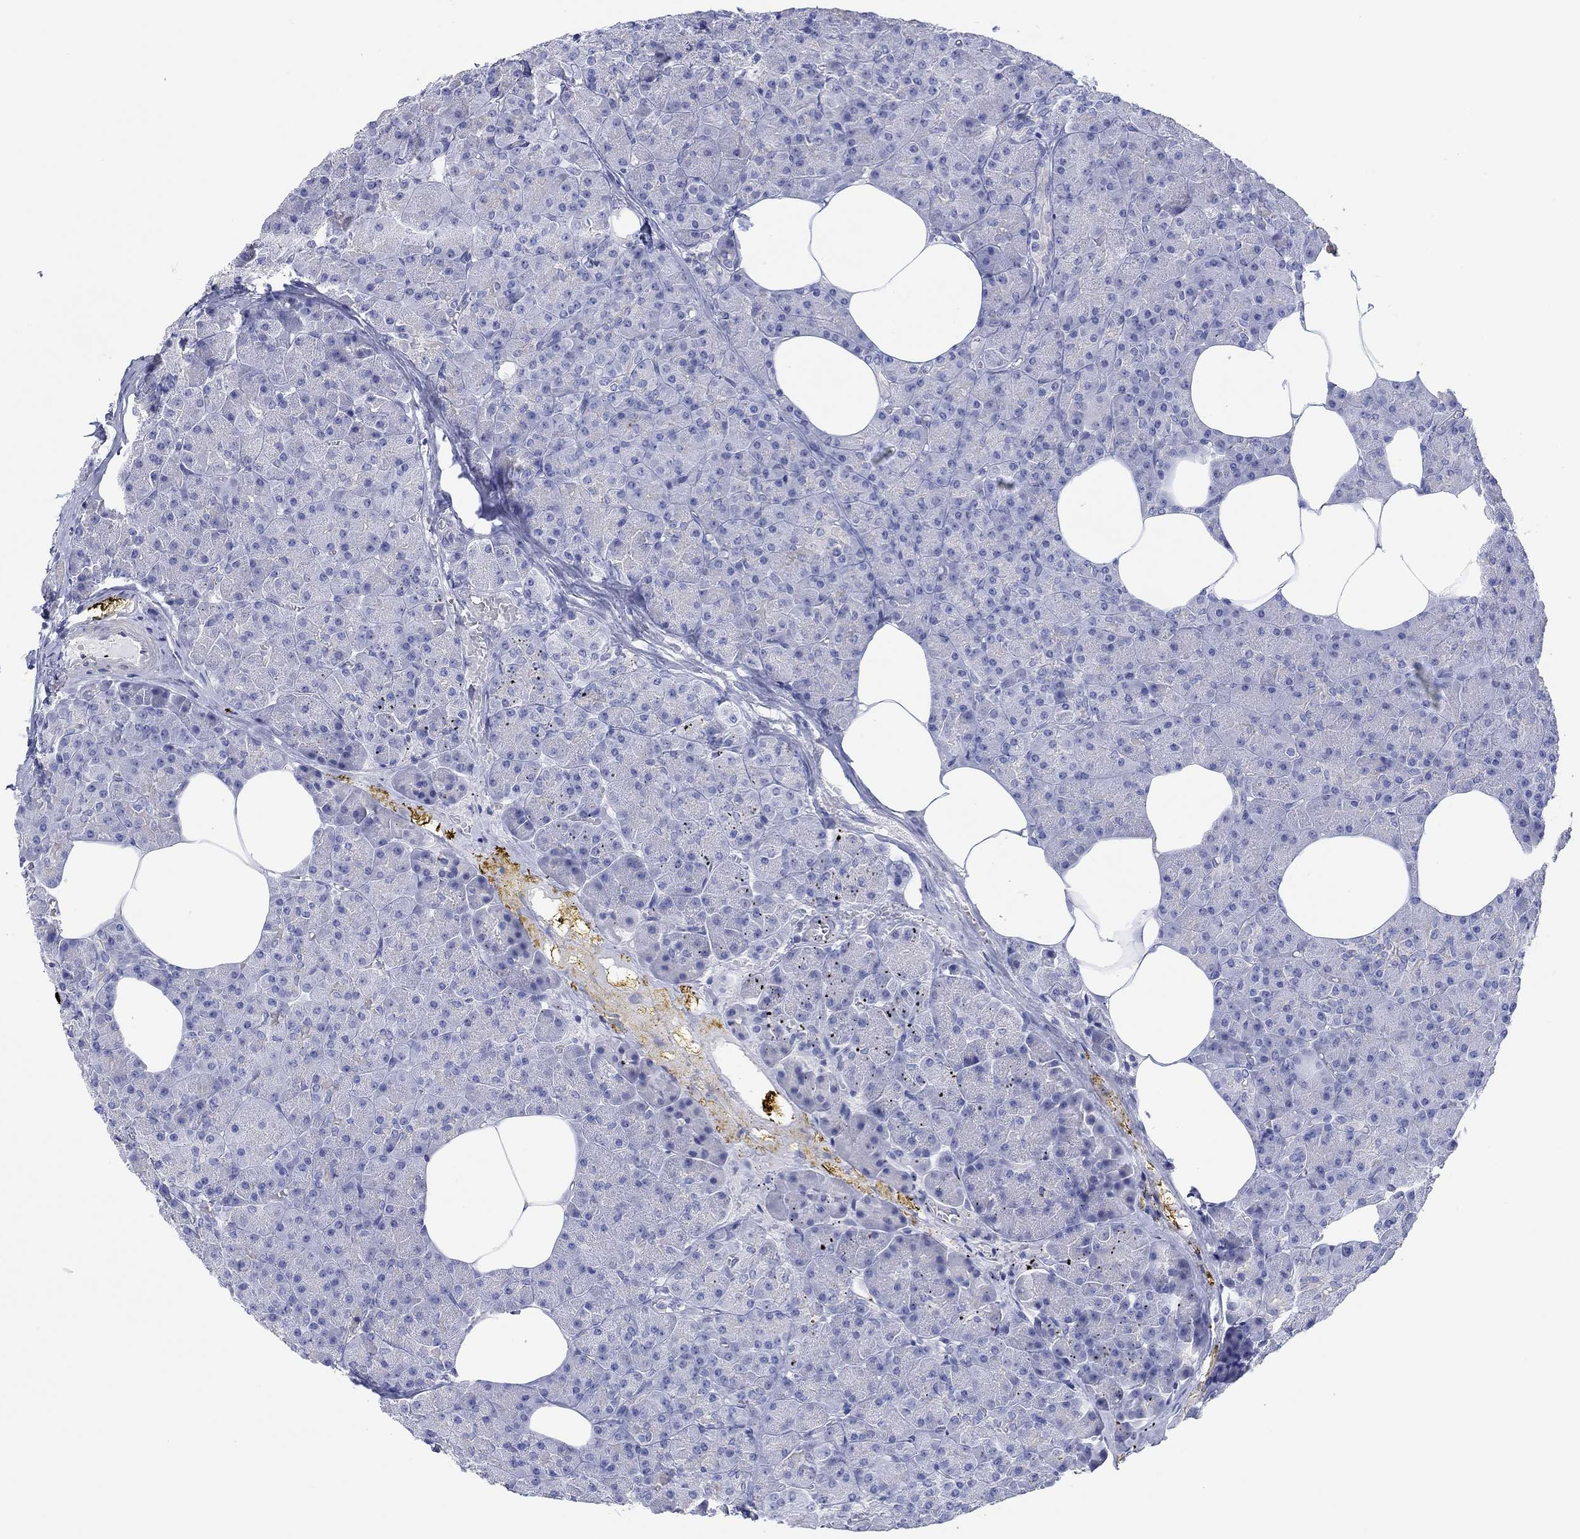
{"staining": {"intensity": "negative", "quantity": "none", "location": "none"}, "tissue": "pancreas", "cell_type": "Exocrine glandular cells", "image_type": "normal", "snomed": [{"axis": "morphology", "description": "Normal tissue, NOS"}, {"axis": "topography", "description": "Pancreas"}], "caption": "Exocrine glandular cells show no significant protein expression in benign pancreas.", "gene": "PPIL6", "patient": {"sex": "female", "age": 45}}